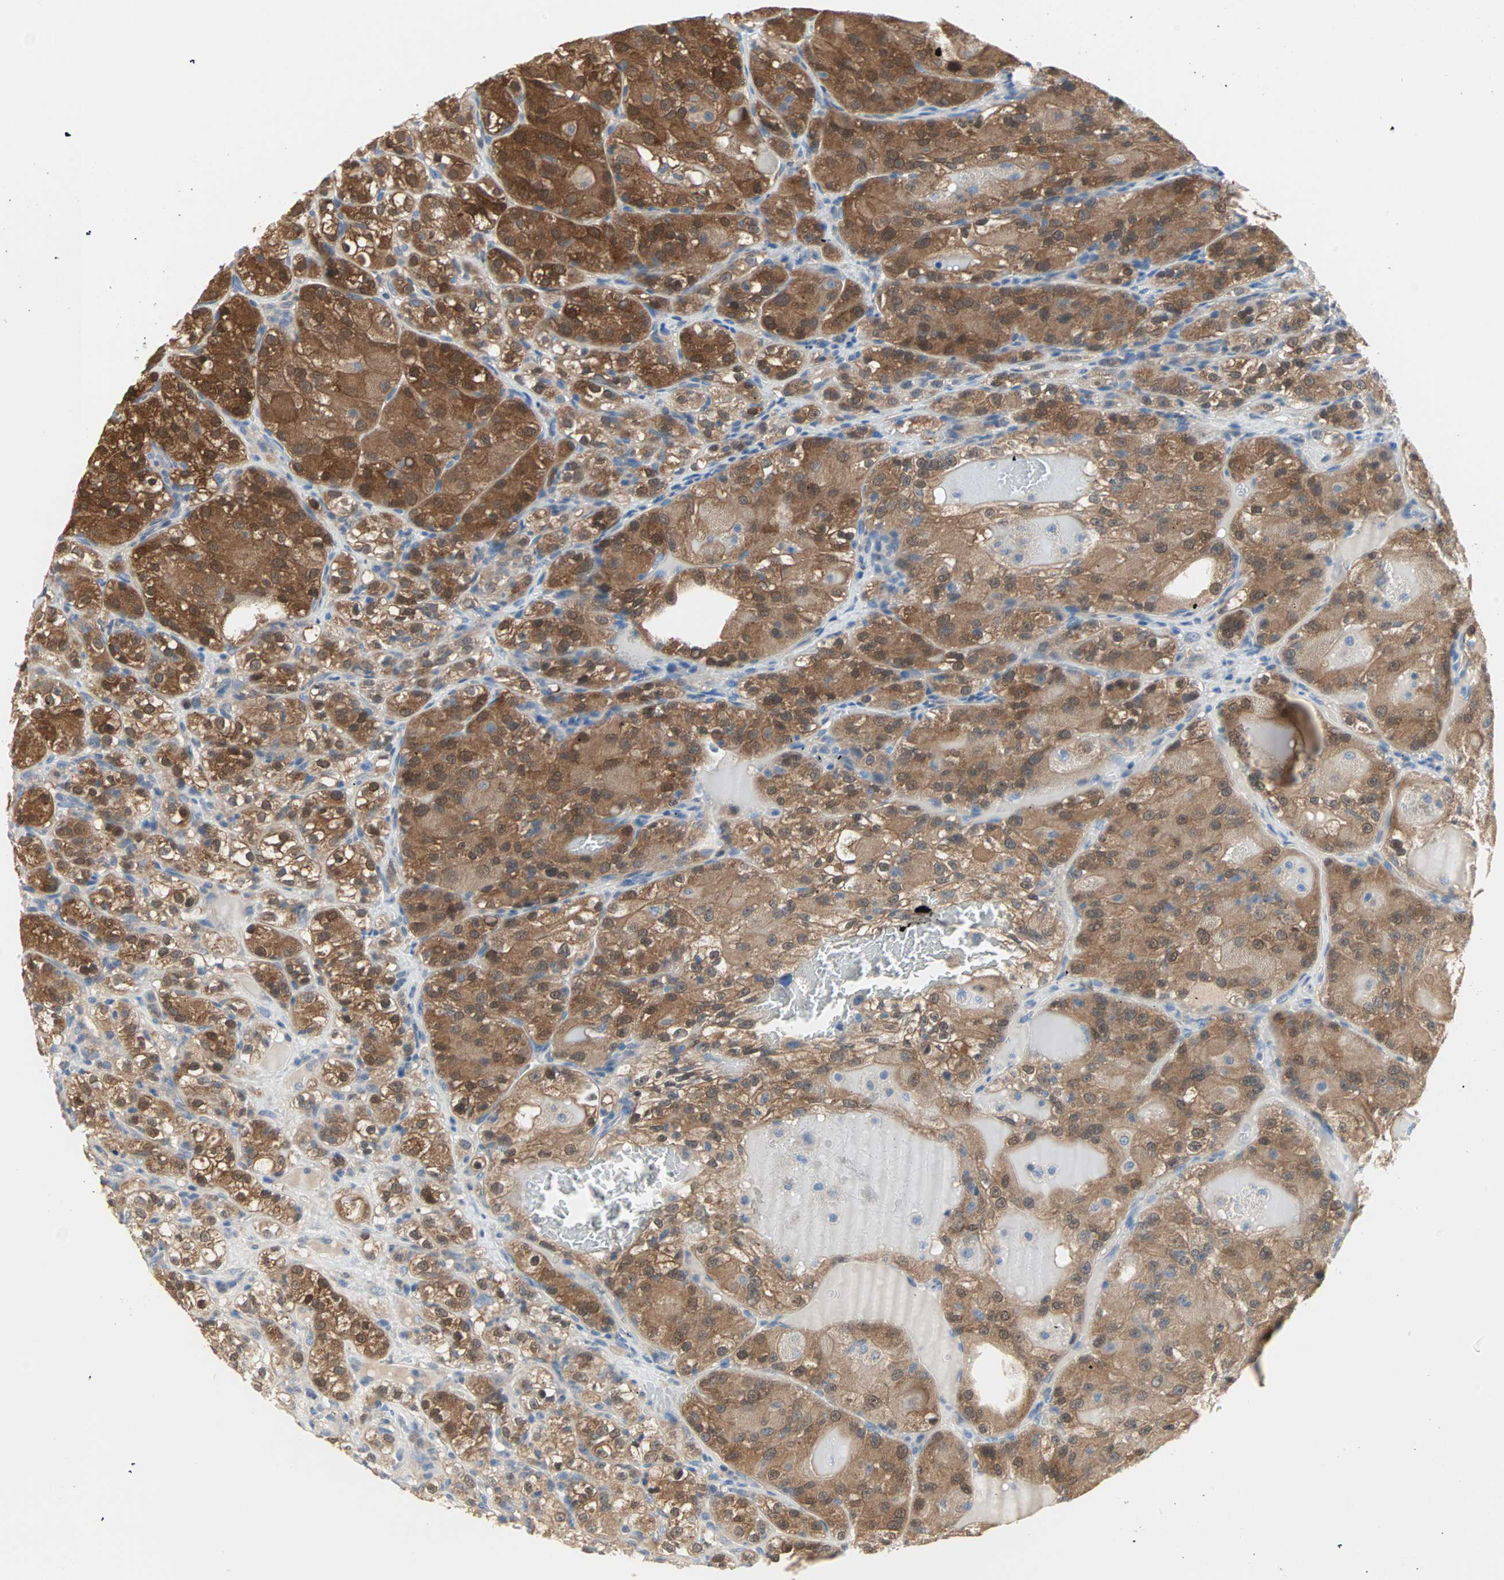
{"staining": {"intensity": "strong", "quantity": ">75%", "location": "cytoplasmic/membranous,nuclear"}, "tissue": "renal cancer", "cell_type": "Tumor cells", "image_type": "cancer", "snomed": [{"axis": "morphology", "description": "Normal tissue, NOS"}, {"axis": "morphology", "description": "Adenocarcinoma, NOS"}, {"axis": "topography", "description": "Kidney"}], "caption": "Immunohistochemistry (DAB (3,3'-diaminobenzidine)) staining of human adenocarcinoma (renal) reveals strong cytoplasmic/membranous and nuclear protein staining in about >75% of tumor cells.", "gene": "MPI", "patient": {"sex": "male", "age": 61}}